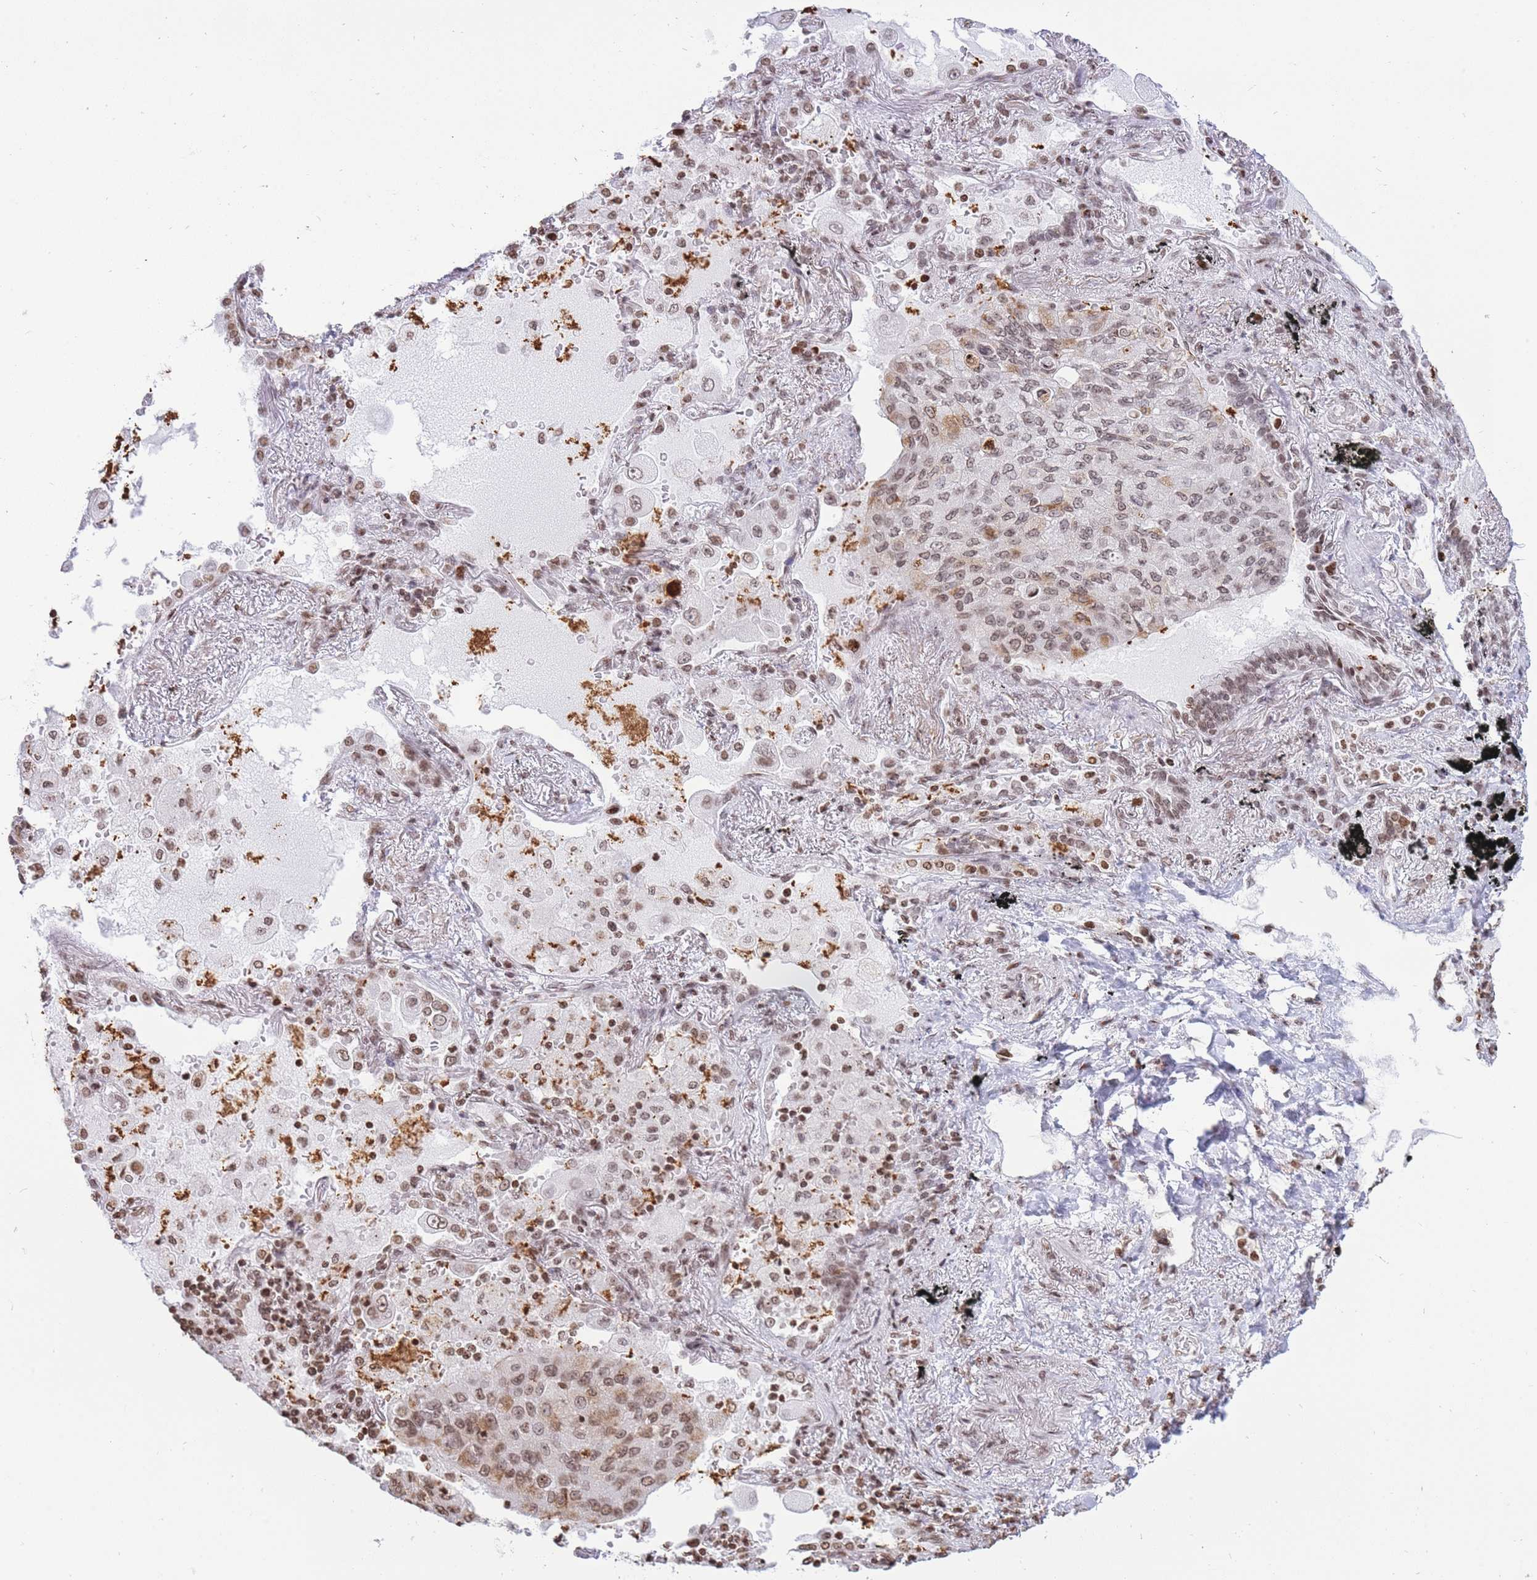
{"staining": {"intensity": "weak", "quantity": ">75%", "location": "nuclear"}, "tissue": "lung cancer", "cell_type": "Tumor cells", "image_type": "cancer", "snomed": [{"axis": "morphology", "description": "Squamous cell carcinoma, NOS"}, {"axis": "topography", "description": "Lung"}], "caption": "Tumor cells exhibit low levels of weak nuclear expression in approximately >75% of cells in squamous cell carcinoma (lung).", "gene": "SHISAL1", "patient": {"sex": "male", "age": 74}}